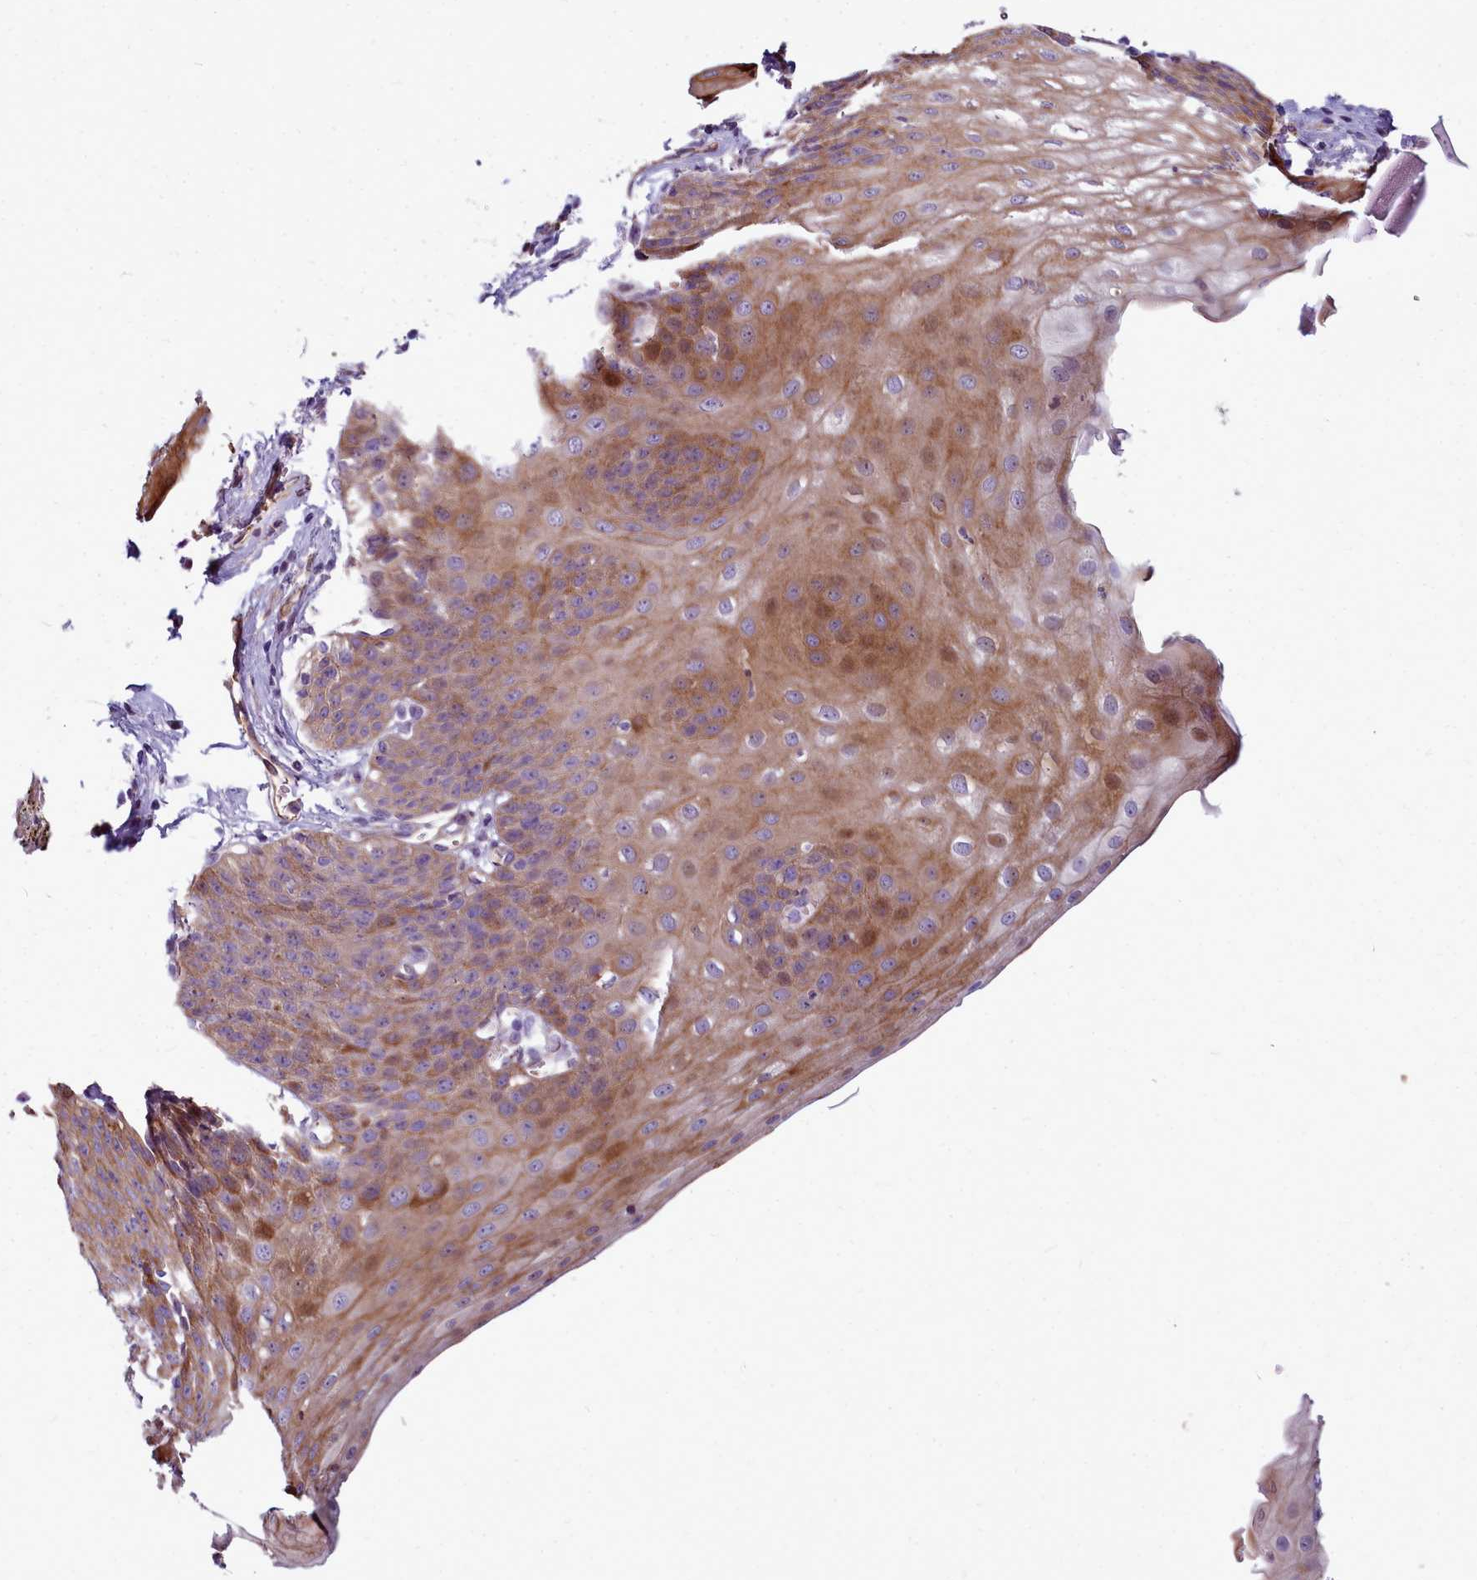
{"staining": {"intensity": "moderate", "quantity": ">75%", "location": "cytoplasmic/membranous,nuclear"}, "tissue": "esophagus", "cell_type": "Squamous epithelial cells", "image_type": "normal", "snomed": [{"axis": "morphology", "description": "Normal tissue, NOS"}, {"axis": "topography", "description": "Esophagus"}], "caption": "This is a photomicrograph of IHC staining of unremarkable esophagus, which shows moderate positivity in the cytoplasmic/membranous,nuclear of squamous epithelial cells.", "gene": "TTC5", "patient": {"sex": "male", "age": 71}}